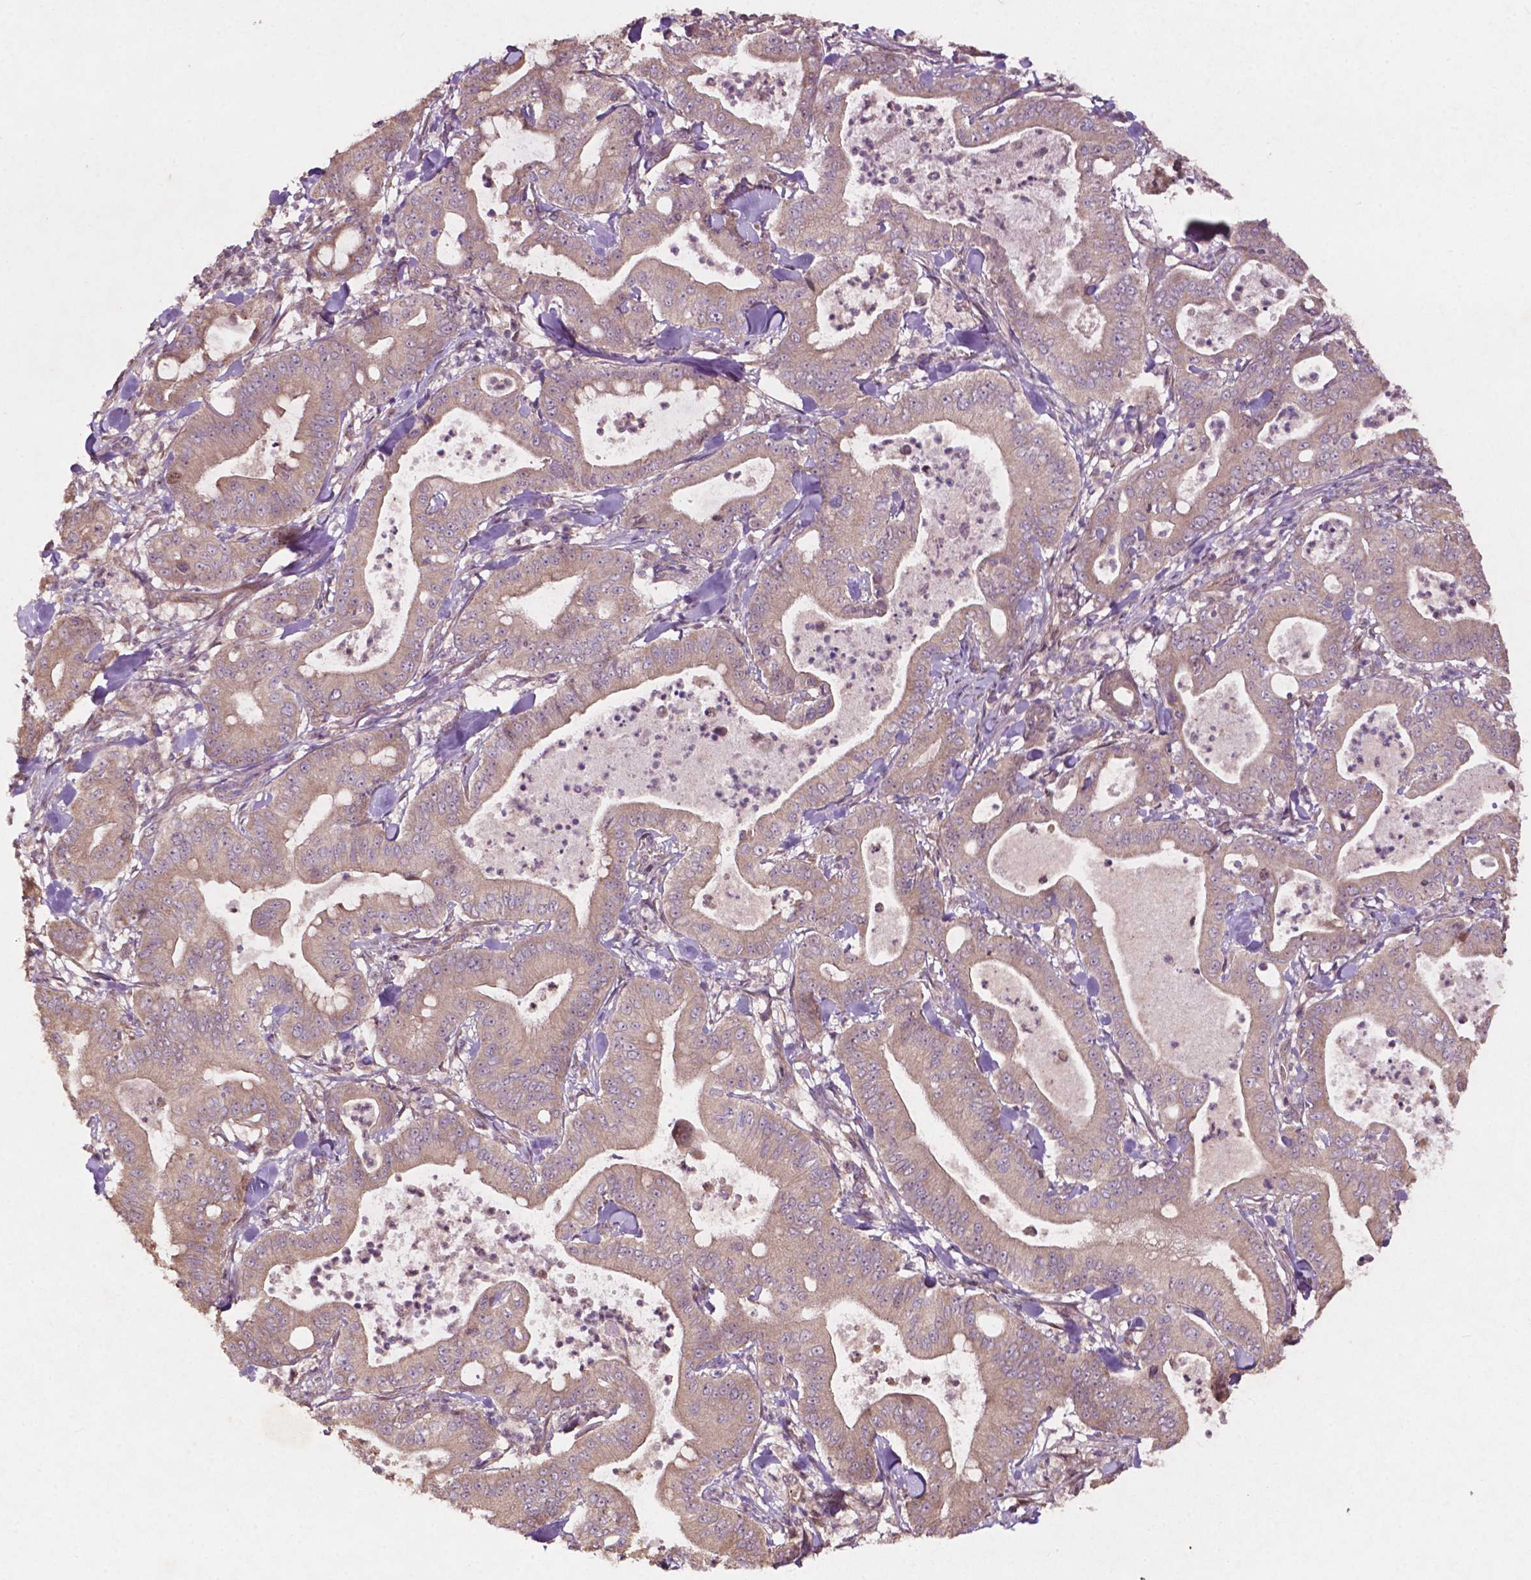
{"staining": {"intensity": "weak", "quantity": ">75%", "location": "cytoplasmic/membranous"}, "tissue": "pancreatic cancer", "cell_type": "Tumor cells", "image_type": "cancer", "snomed": [{"axis": "morphology", "description": "Adenocarcinoma, NOS"}, {"axis": "topography", "description": "Pancreas"}], "caption": "Pancreatic cancer tissue reveals weak cytoplasmic/membranous positivity in approximately >75% of tumor cells, visualized by immunohistochemistry. The protein of interest is stained brown, and the nuclei are stained in blue (DAB IHC with brightfield microscopy, high magnification).", "gene": "CDC42BPA", "patient": {"sex": "male", "age": 71}}